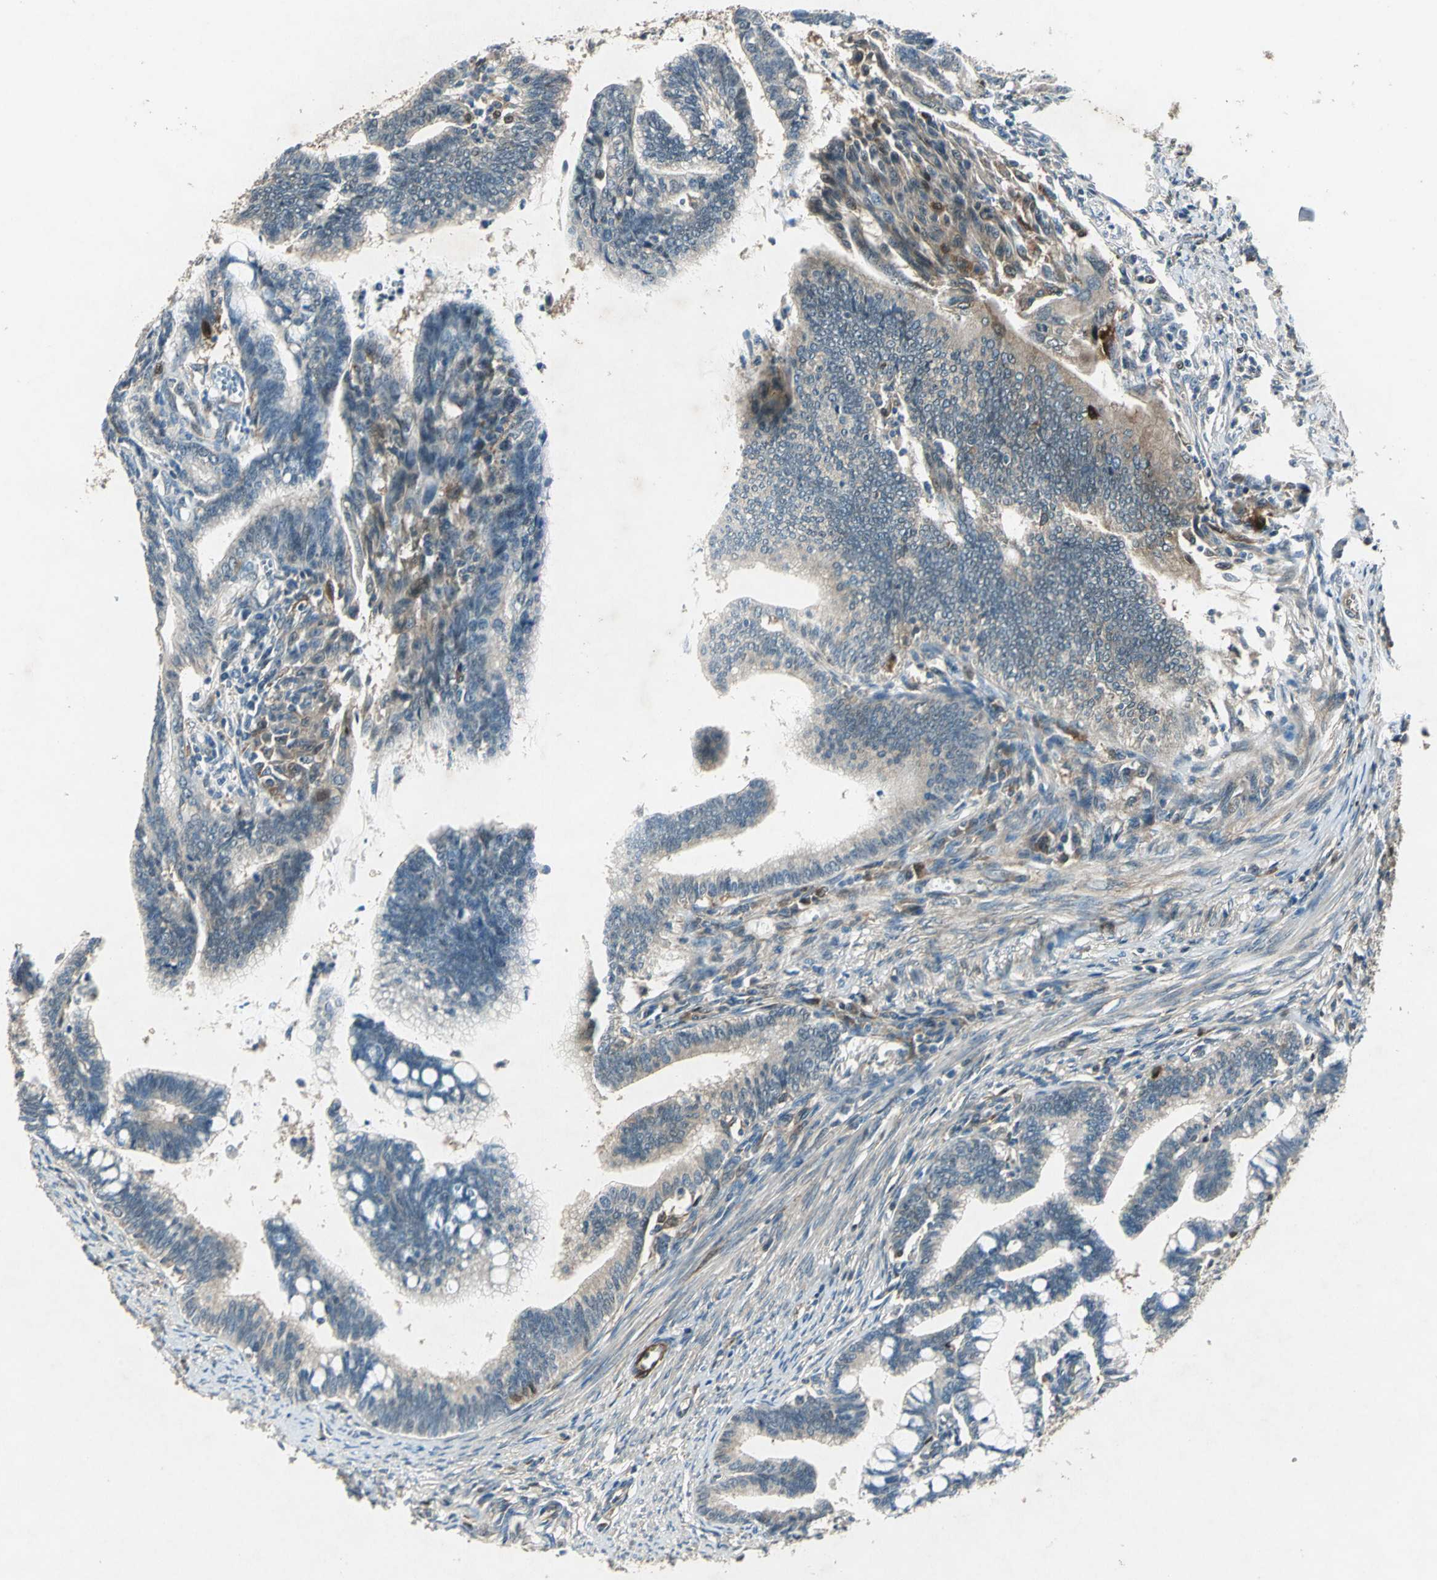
{"staining": {"intensity": "weak", "quantity": ">75%", "location": "cytoplasmic/membranous"}, "tissue": "cervical cancer", "cell_type": "Tumor cells", "image_type": "cancer", "snomed": [{"axis": "morphology", "description": "Adenocarcinoma, NOS"}, {"axis": "topography", "description": "Cervix"}], "caption": "IHC image of neoplastic tissue: human cervical cancer (adenocarcinoma) stained using IHC demonstrates low levels of weak protein expression localized specifically in the cytoplasmic/membranous of tumor cells, appearing as a cytoplasmic/membranous brown color.", "gene": "RRM2B", "patient": {"sex": "female", "age": 36}}